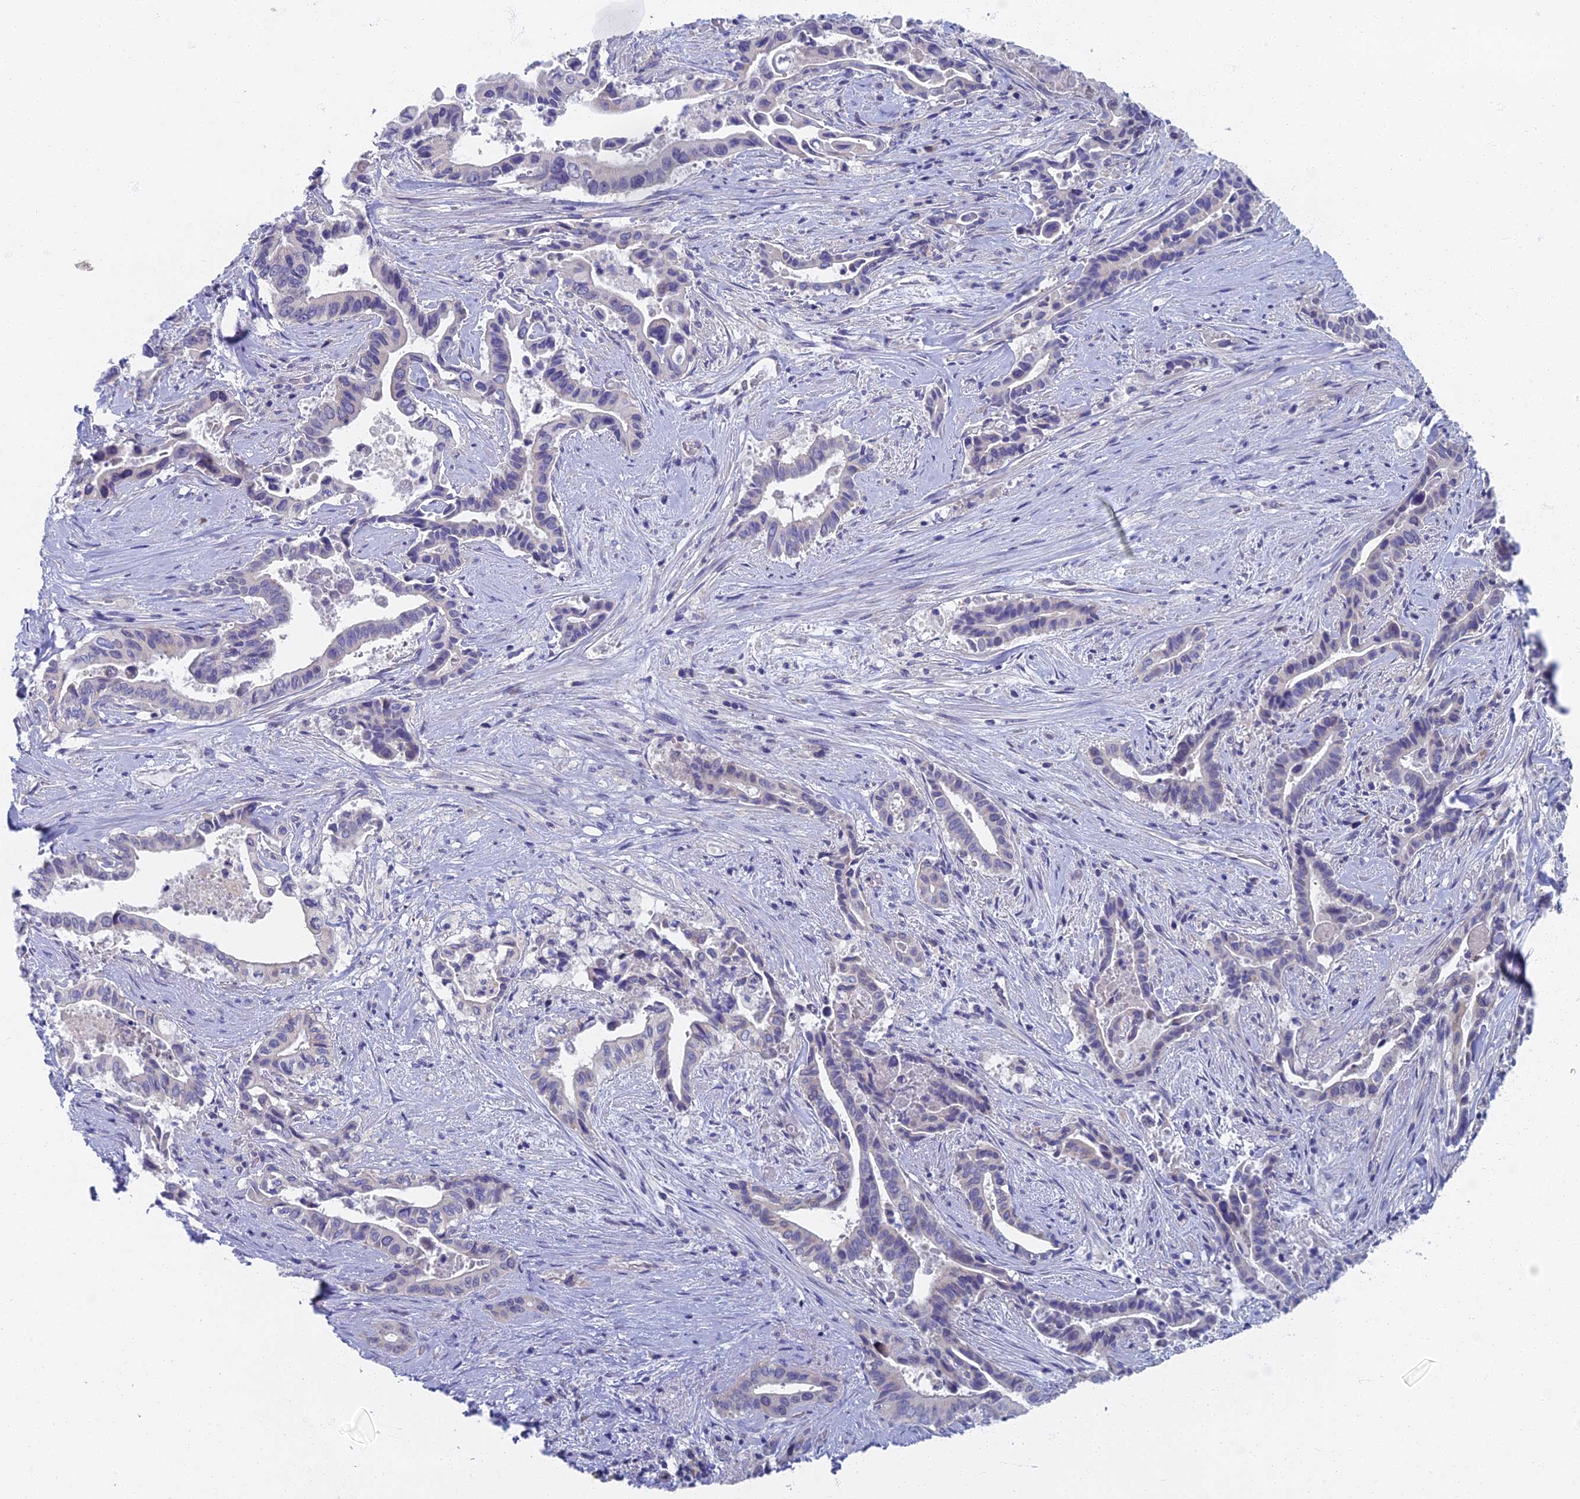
{"staining": {"intensity": "negative", "quantity": "none", "location": "none"}, "tissue": "pancreatic cancer", "cell_type": "Tumor cells", "image_type": "cancer", "snomed": [{"axis": "morphology", "description": "Adenocarcinoma, NOS"}, {"axis": "topography", "description": "Pancreas"}], "caption": "Immunohistochemistry (IHC) of adenocarcinoma (pancreatic) shows no staining in tumor cells. Brightfield microscopy of IHC stained with DAB (3,3'-diaminobenzidine) (brown) and hematoxylin (blue), captured at high magnification.", "gene": "SPIN4", "patient": {"sex": "female", "age": 77}}